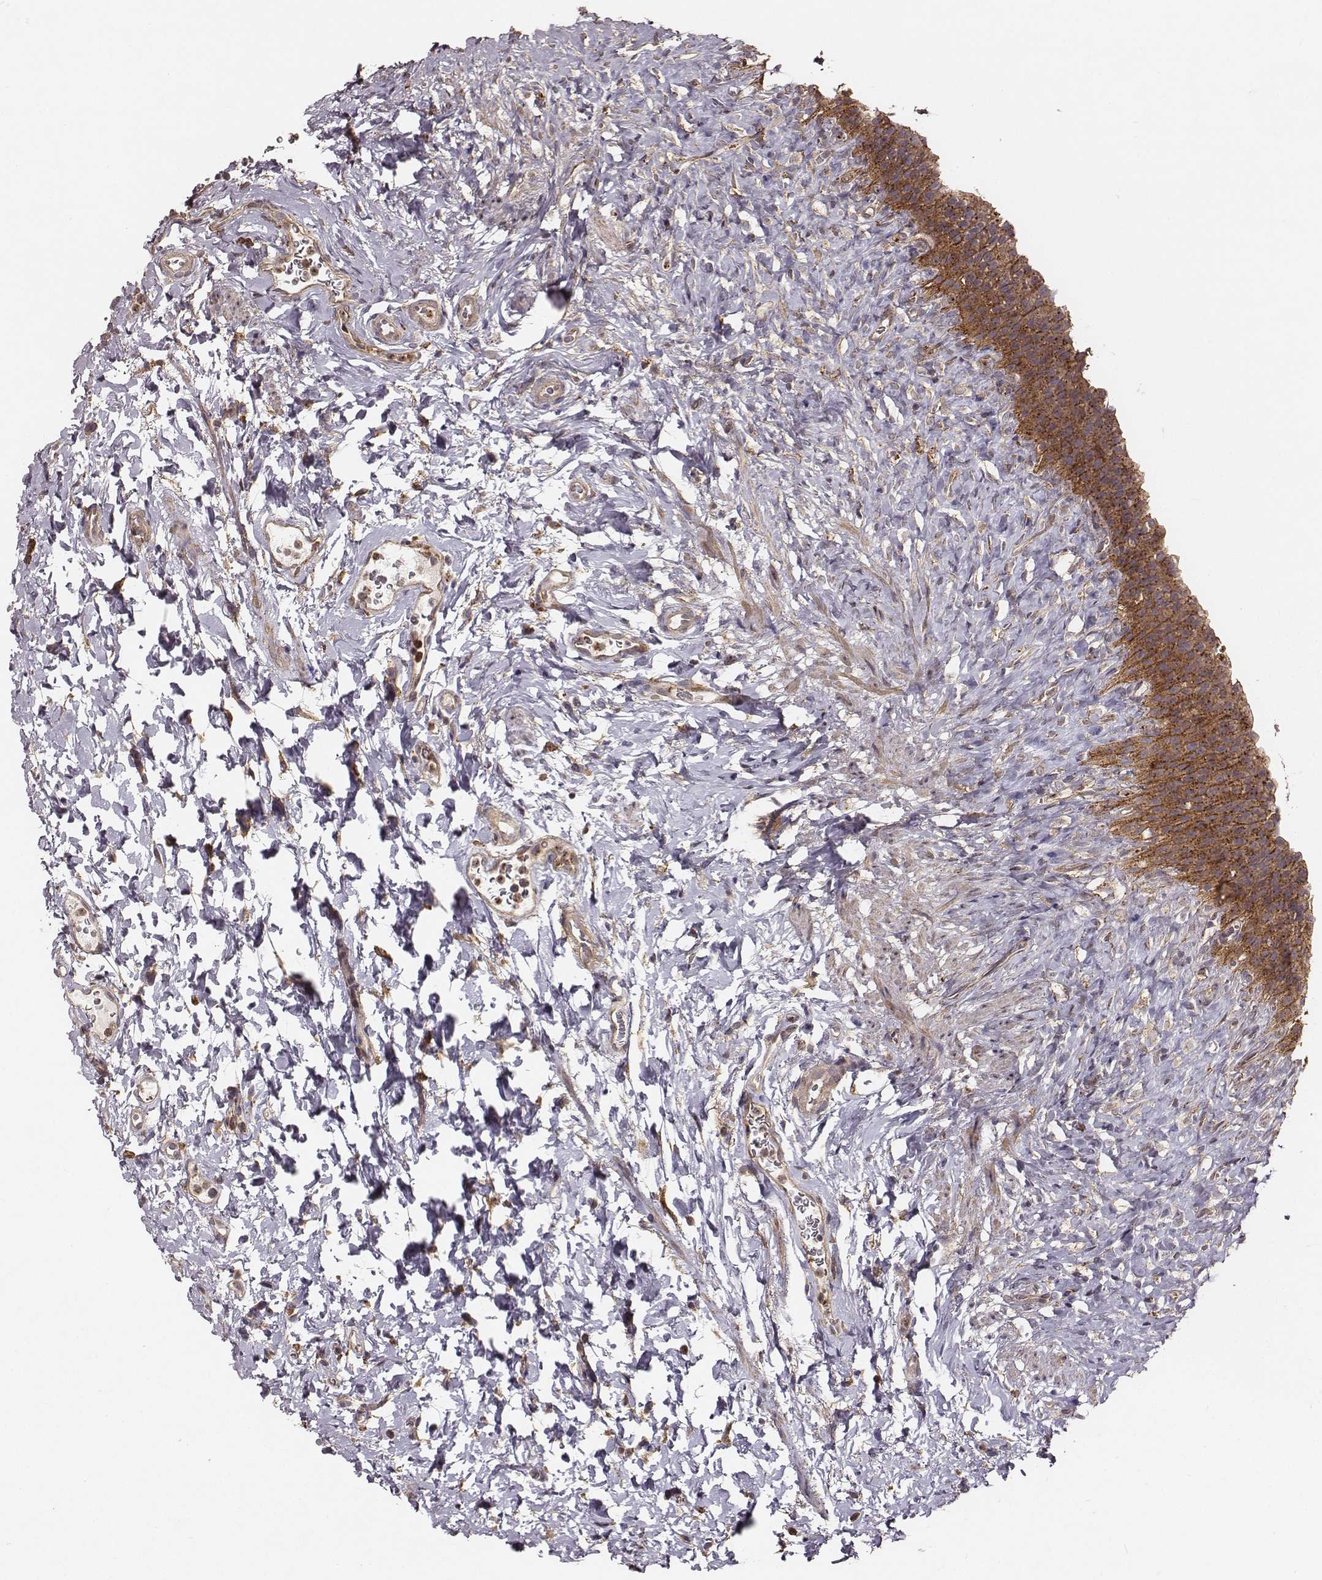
{"staining": {"intensity": "moderate", "quantity": ">75%", "location": "cytoplasmic/membranous"}, "tissue": "urinary bladder", "cell_type": "Urothelial cells", "image_type": "normal", "snomed": [{"axis": "morphology", "description": "Normal tissue, NOS"}, {"axis": "topography", "description": "Urinary bladder"}], "caption": "Immunohistochemical staining of normal human urinary bladder shows medium levels of moderate cytoplasmic/membranous positivity in about >75% of urothelial cells.", "gene": "VPS26A", "patient": {"sex": "male", "age": 76}}